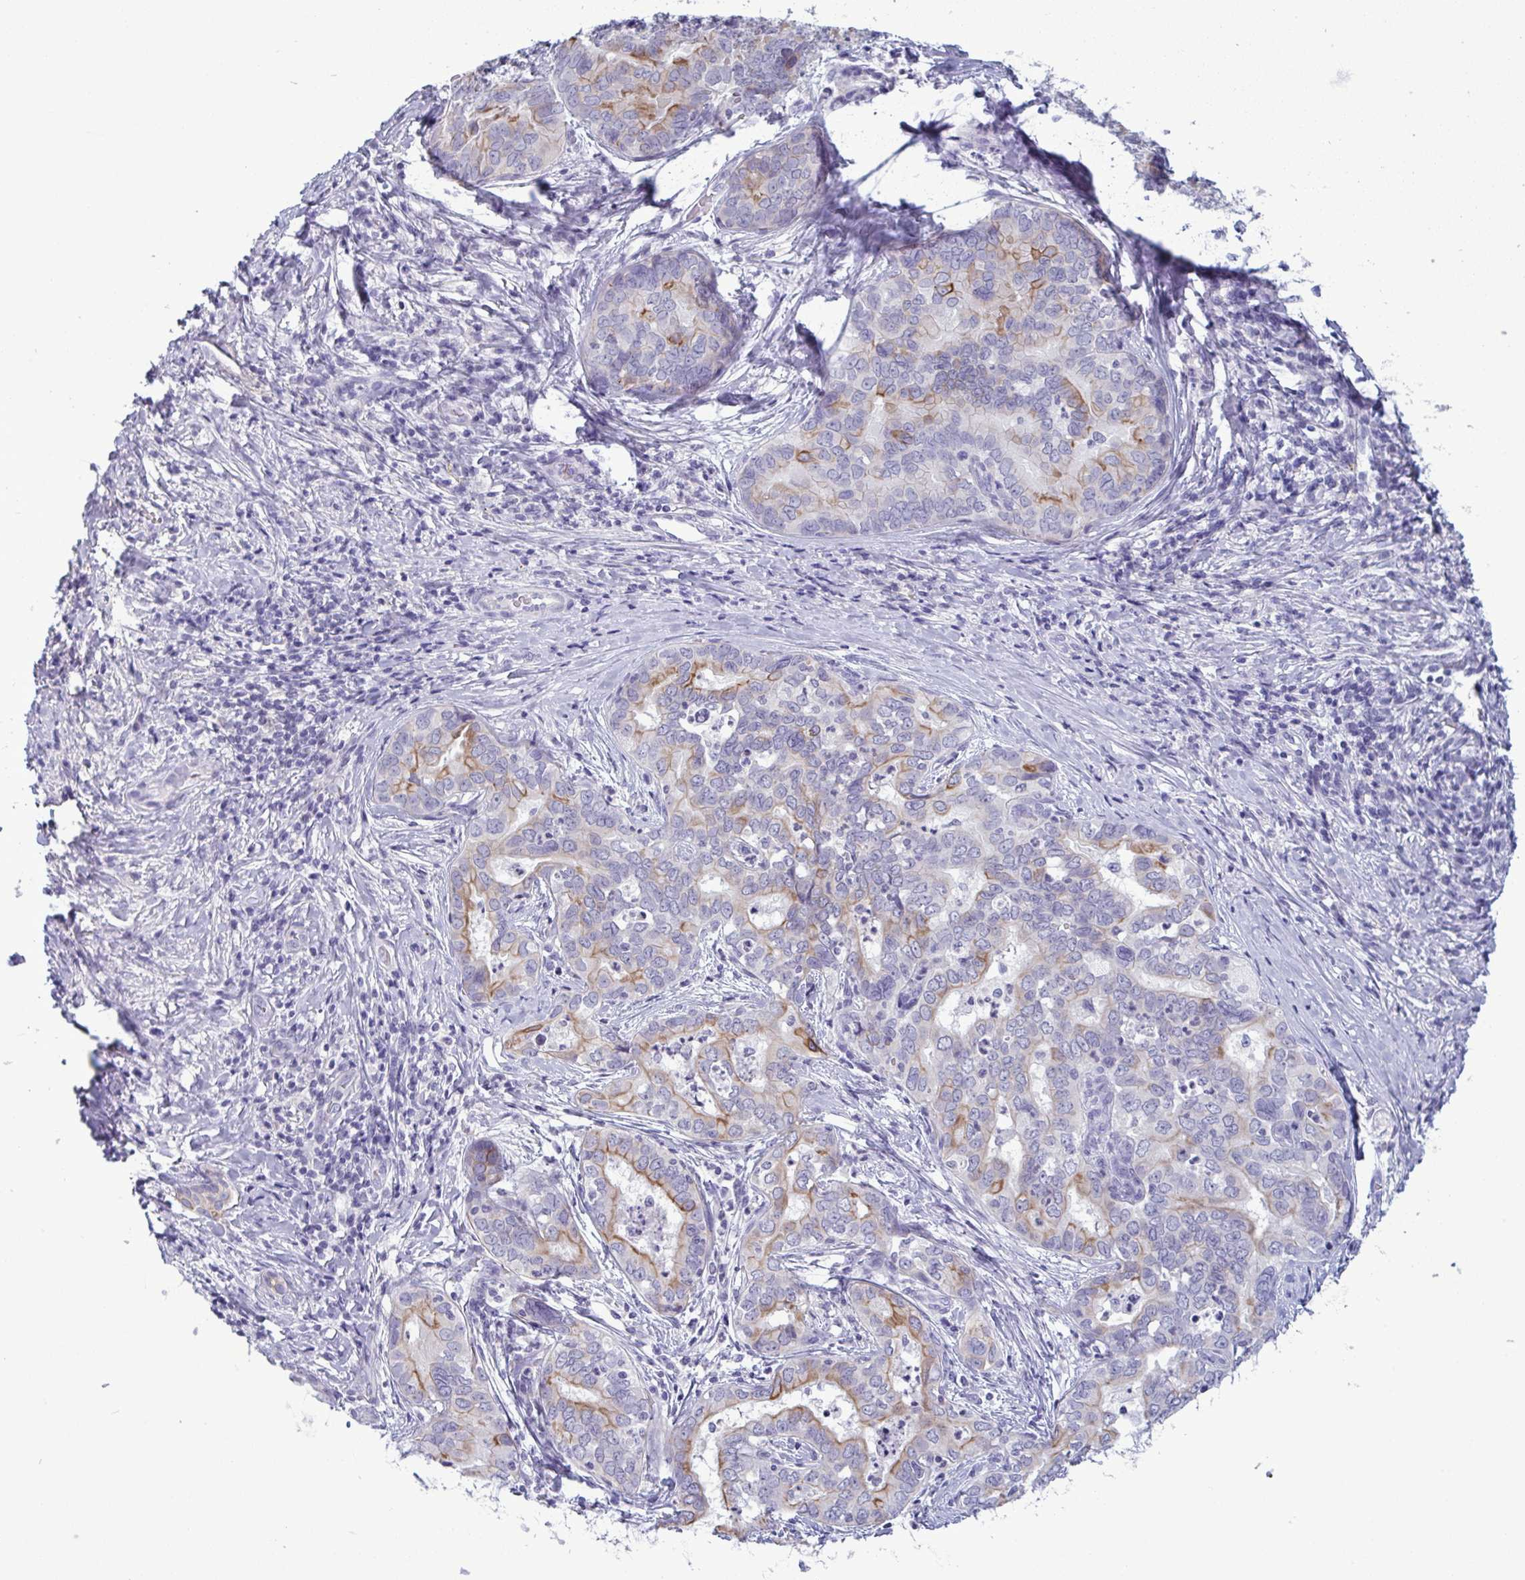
{"staining": {"intensity": "moderate", "quantity": "<25%", "location": "cytoplasmic/membranous"}, "tissue": "liver cancer", "cell_type": "Tumor cells", "image_type": "cancer", "snomed": [{"axis": "morphology", "description": "Cholangiocarcinoma"}, {"axis": "topography", "description": "Liver"}], "caption": "An image showing moderate cytoplasmic/membranous expression in approximately <25% of tumor cells in liver cholangiocarcinoma, as visualized by brown immunohistochemical staining.", "gene": "TENT5D", "patient": {"sex": "female", "age": 64}}